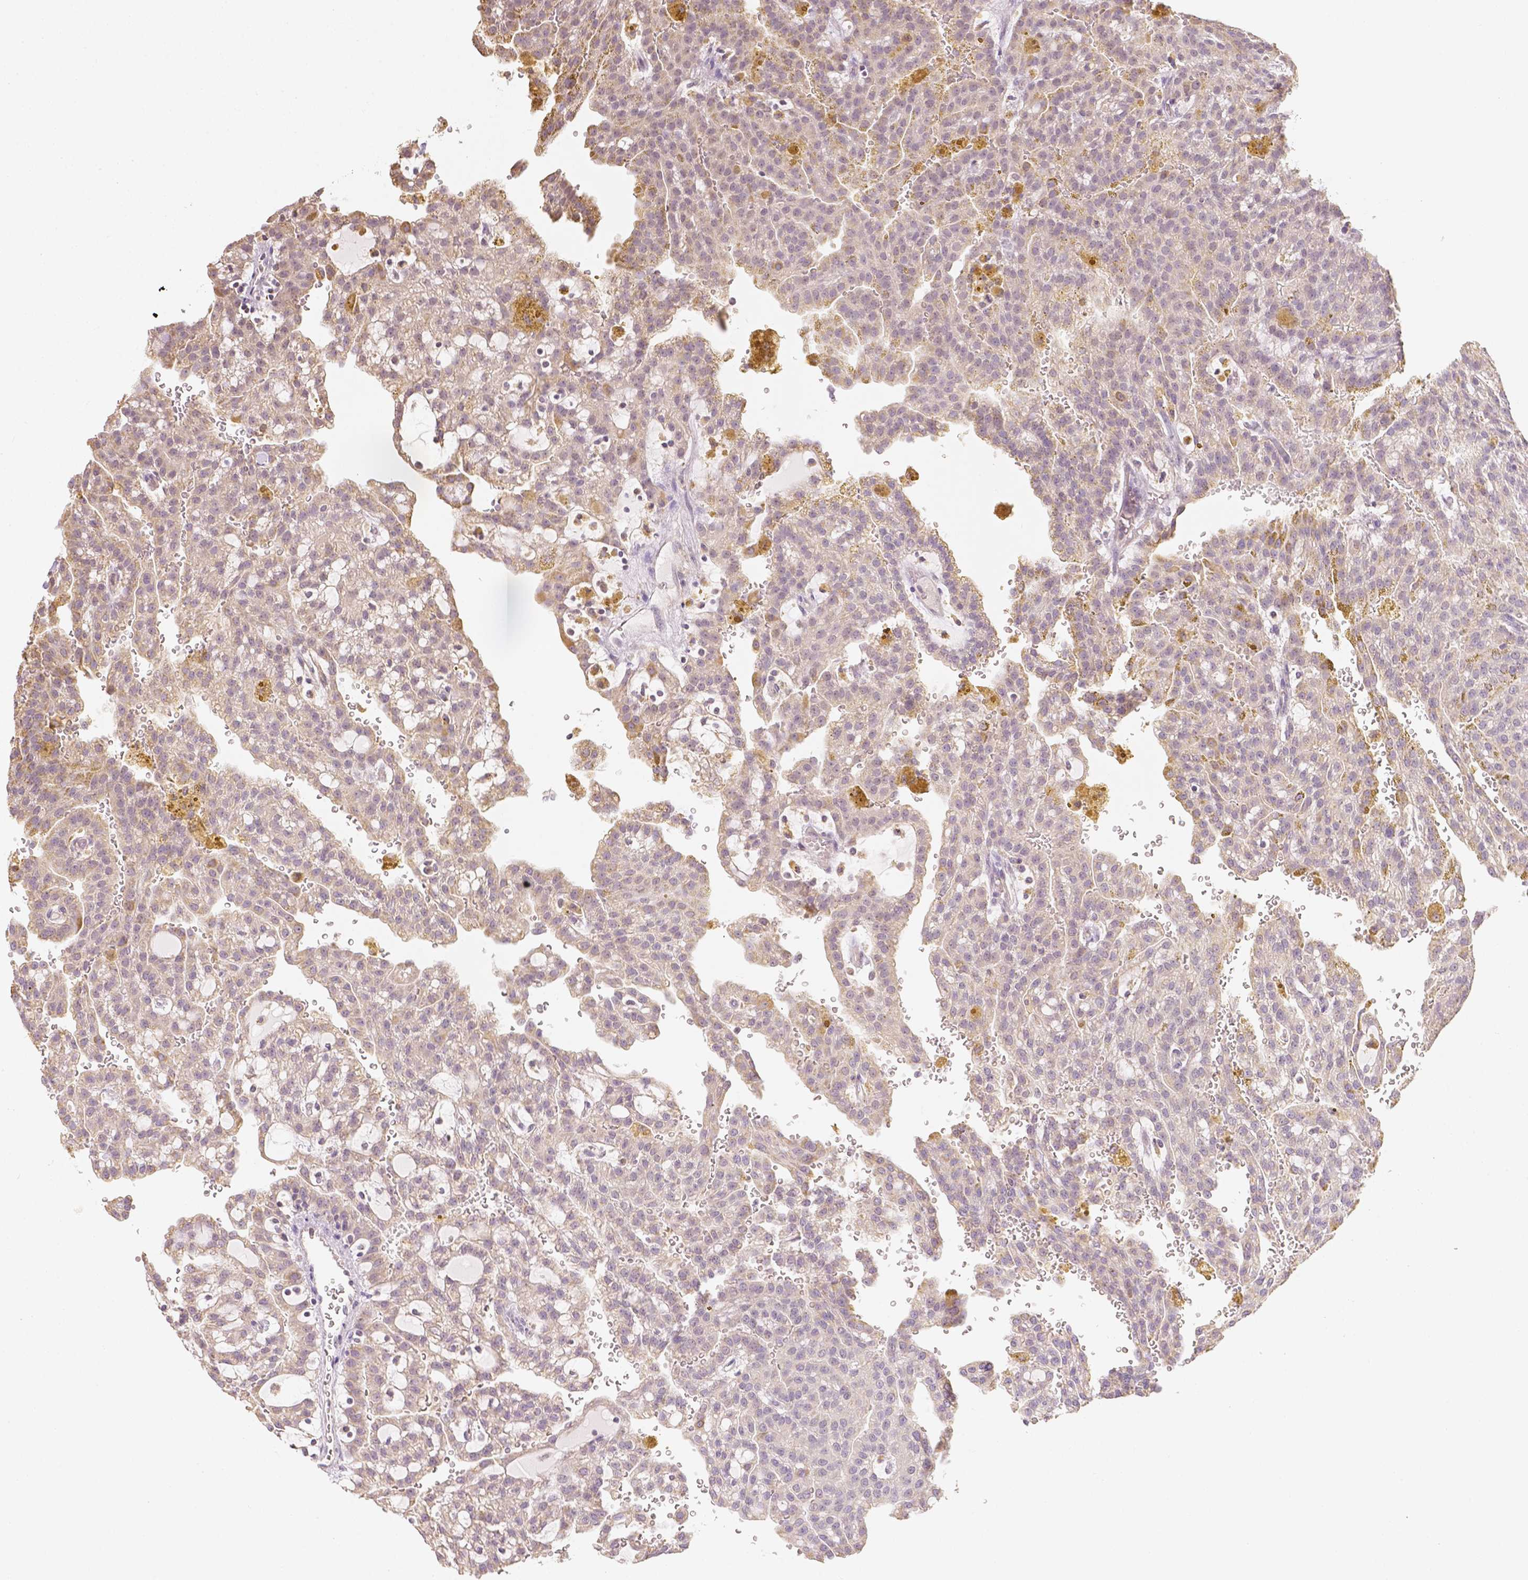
{"staining": {"intensity": "negative", "quantity": "none", "location": "none"}, "tissue": "renal cancer", "cell_type": "Tumor cells", "image_type": "cancer", "snomed": [{"axis": "morphology", "description": "Adenocarcinoma, NOS"}, {"axis": "topography", "description": "Kidney"}], "caption": "Tumor cells are negative for protein expression in human adenocarcinoma (renal).", "gene": "NVL", "patient": {"sex": "male", "age": 63}}